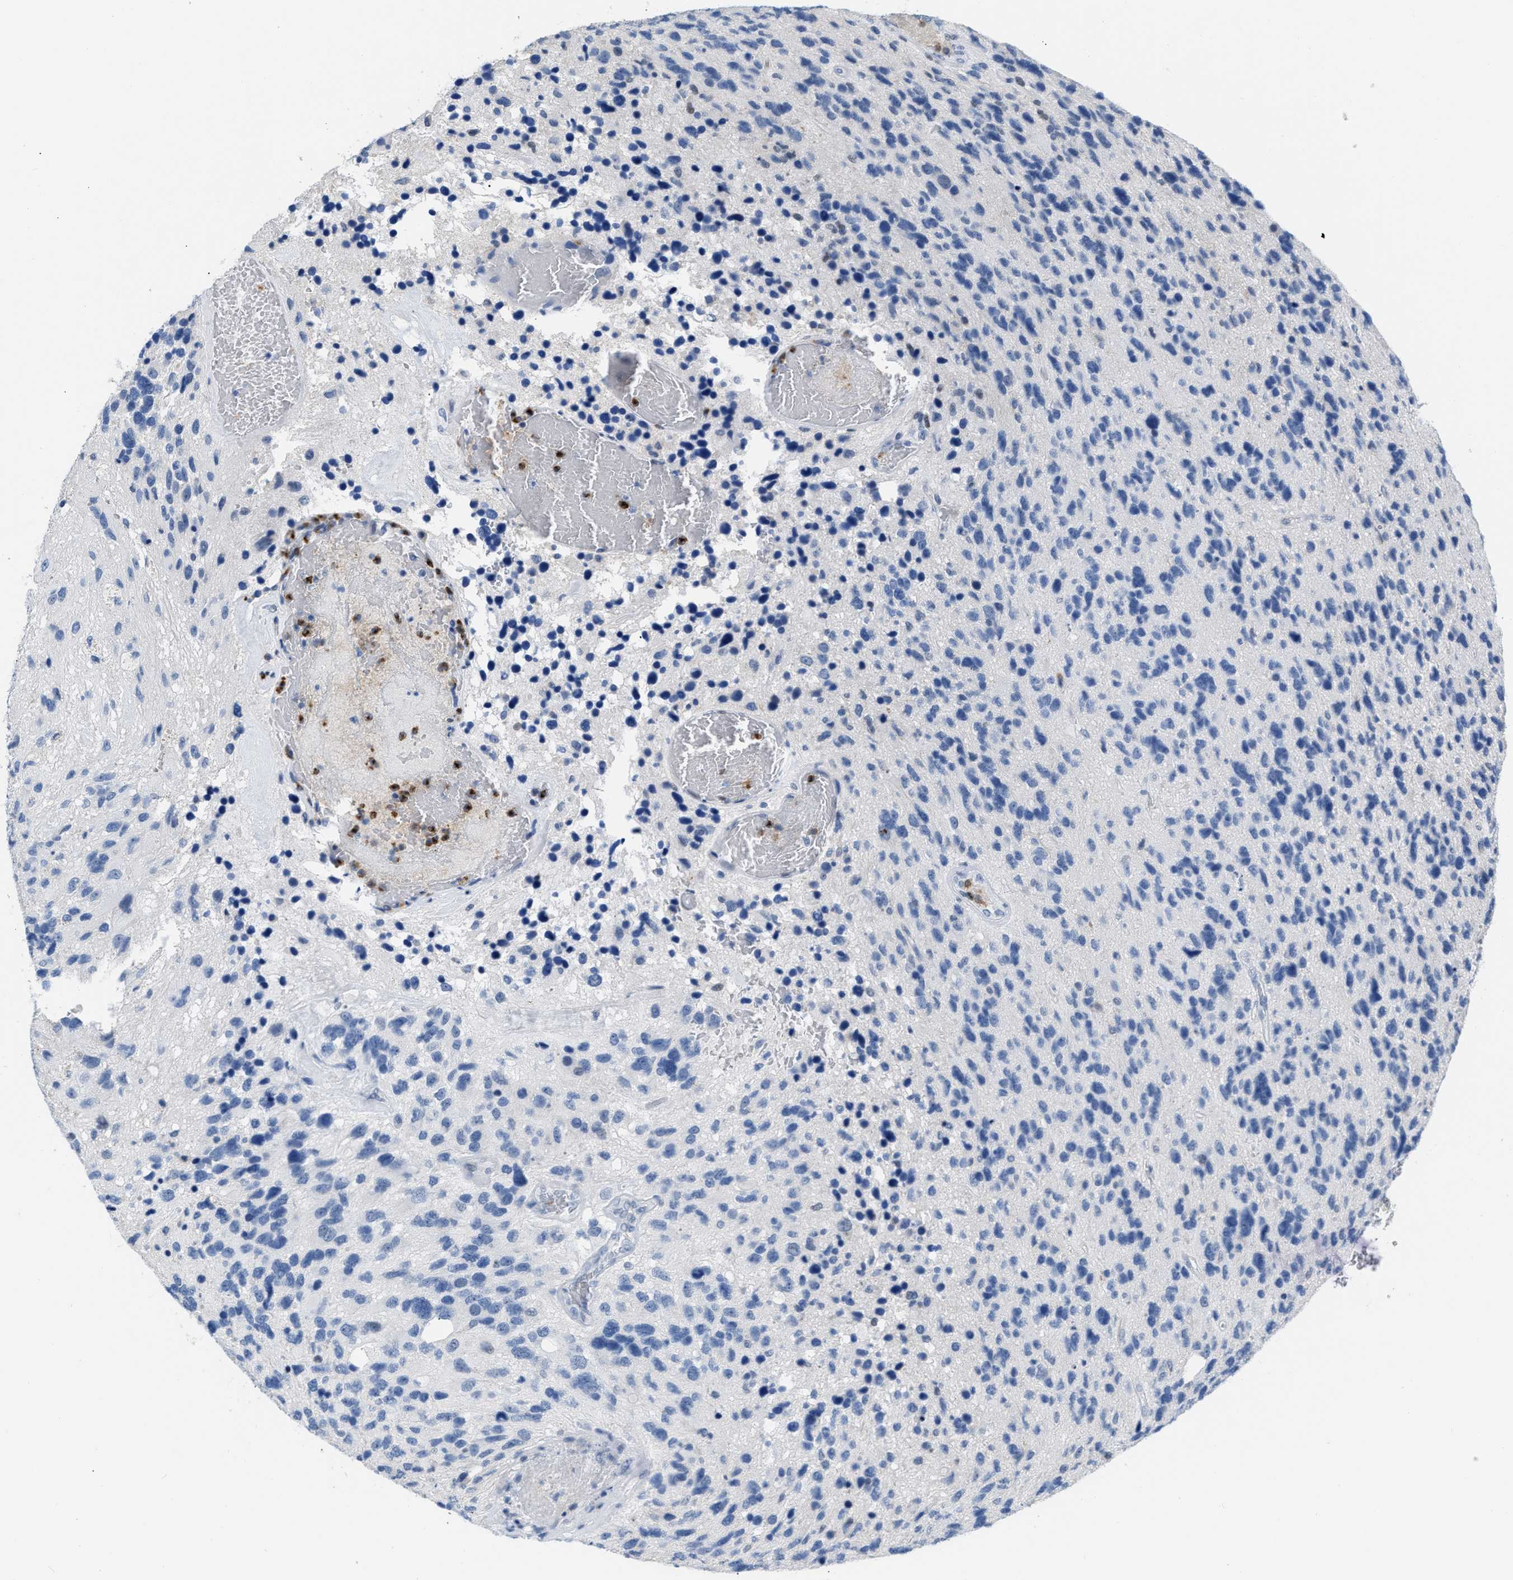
{"staining": {"intensity": "negative", "quantity": "none", "location": "none"}, "tissue": "glioma", "cell_type": "Tumor cells", "image_type": "cancer", "snomed": [{"axis": "morphology", "description": "Glioma, malignant, High grade"}, {"axis": "topography", "description": "Brain"}], "caption": "A high-resolution histopathology image shows immunohistochemistry staining of glioma, which shows no significant positivity in tumor cells.", "gene": "BOLL", "patient": {"sex": "female", "age": 58}}